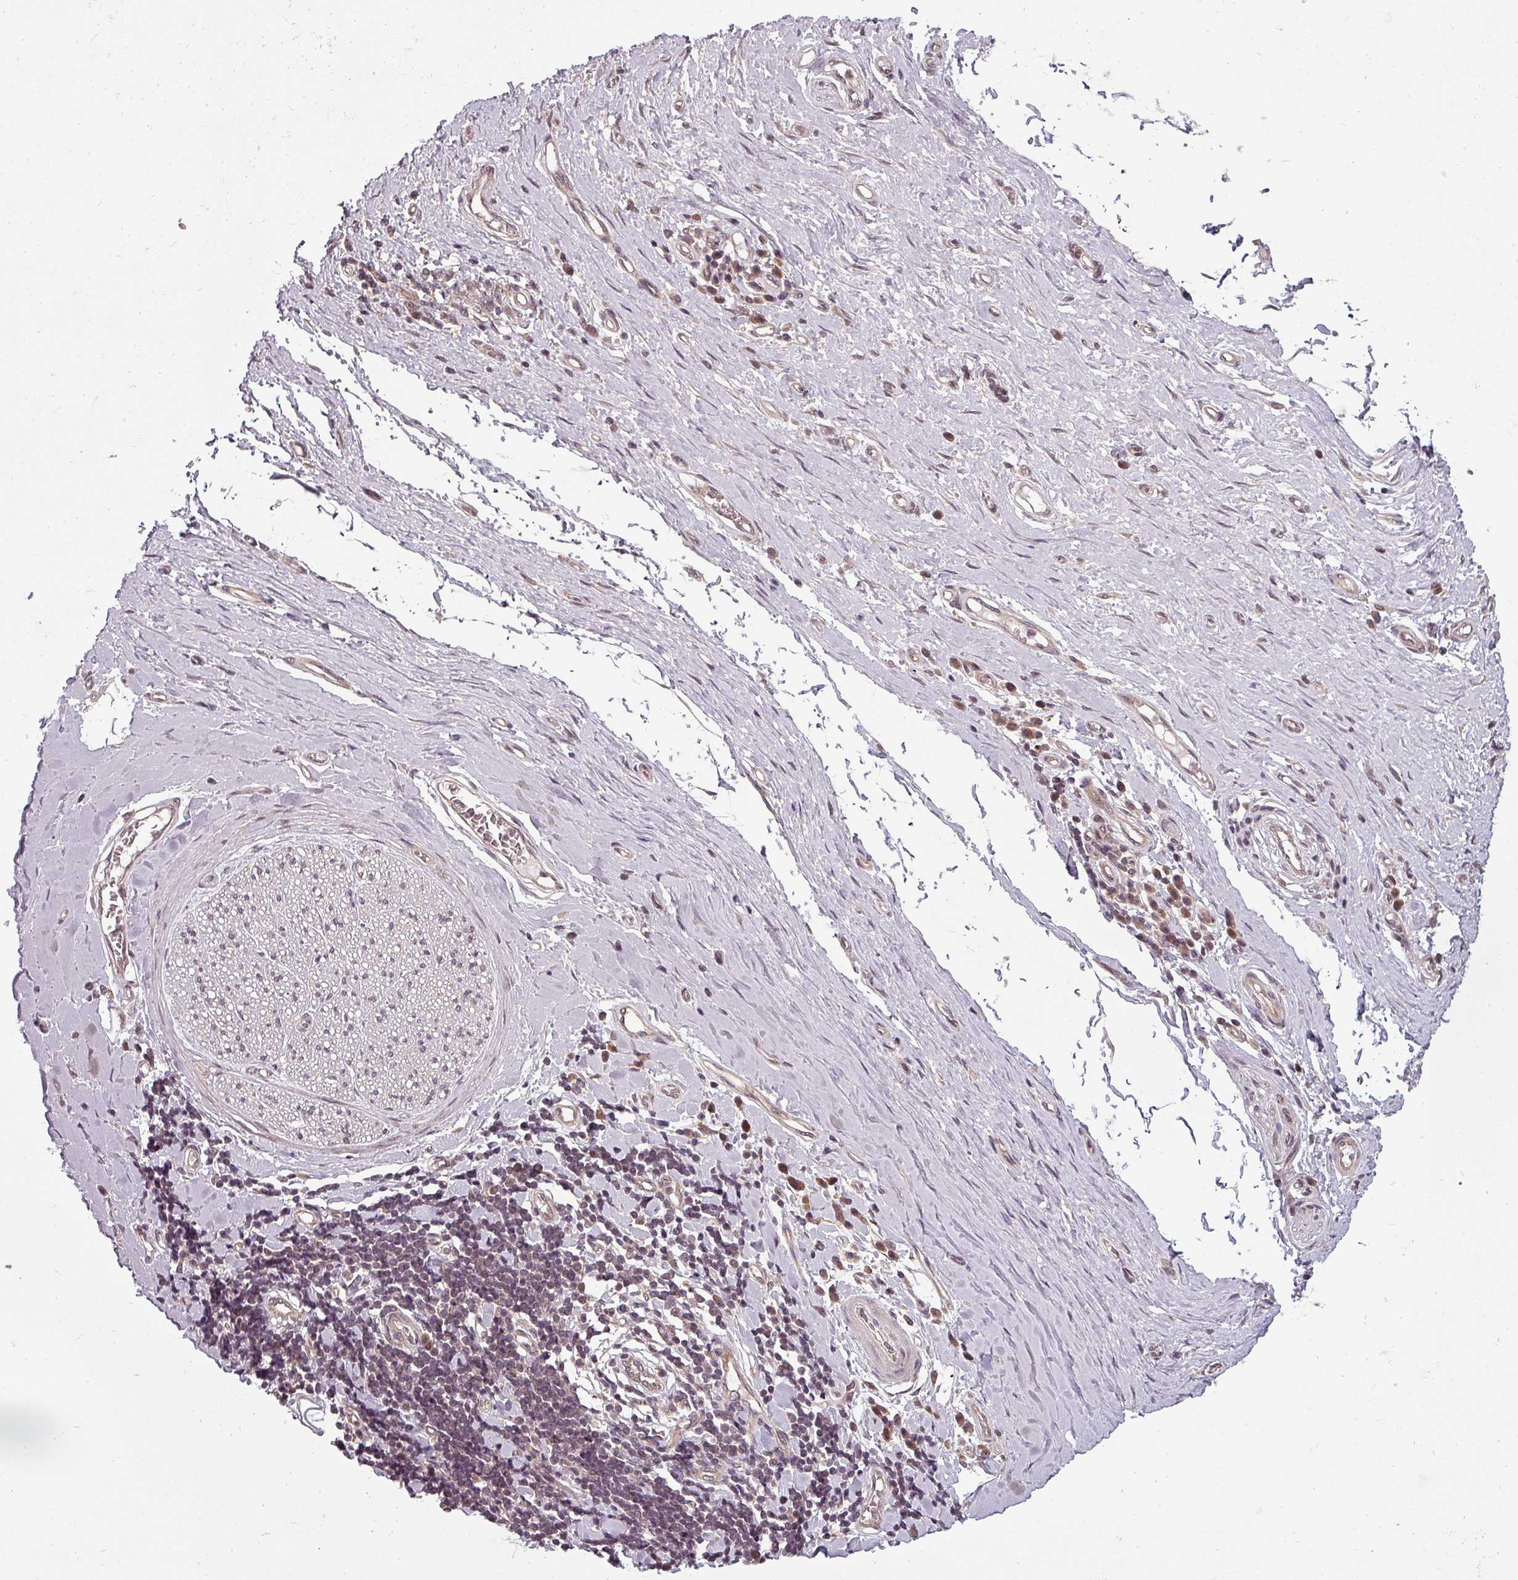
{"staining": {"intensity": "weak", "quantity": "25%-75%", "location": "cytoplasmic/membranous"}, "tissue": "adipose tissue", "cell_type": "Adipocytes", "image_type": "normal", "snomed": [{"axis": "morphology", "description": "Normal tissue, NOS"}, {"axis": "morphology", "description": "Adenocarcinoma, NOS"}, {"axis": "topography", "description": "Esophagus"}, {"axis": "topography", "description": "Stomach, upper"}, {"axis": "topography", "description": "Peripheral nerve tissue"}], "caption": "The image displays immunohistochemical staining of unremarkable adipose tissue. There is weak cytoplasmic/membranous staining is appreciated in approximately 25%-75% of adipocytes.", "gene": "CLIC1", "patient": {"sex": "male", "age": 62}}